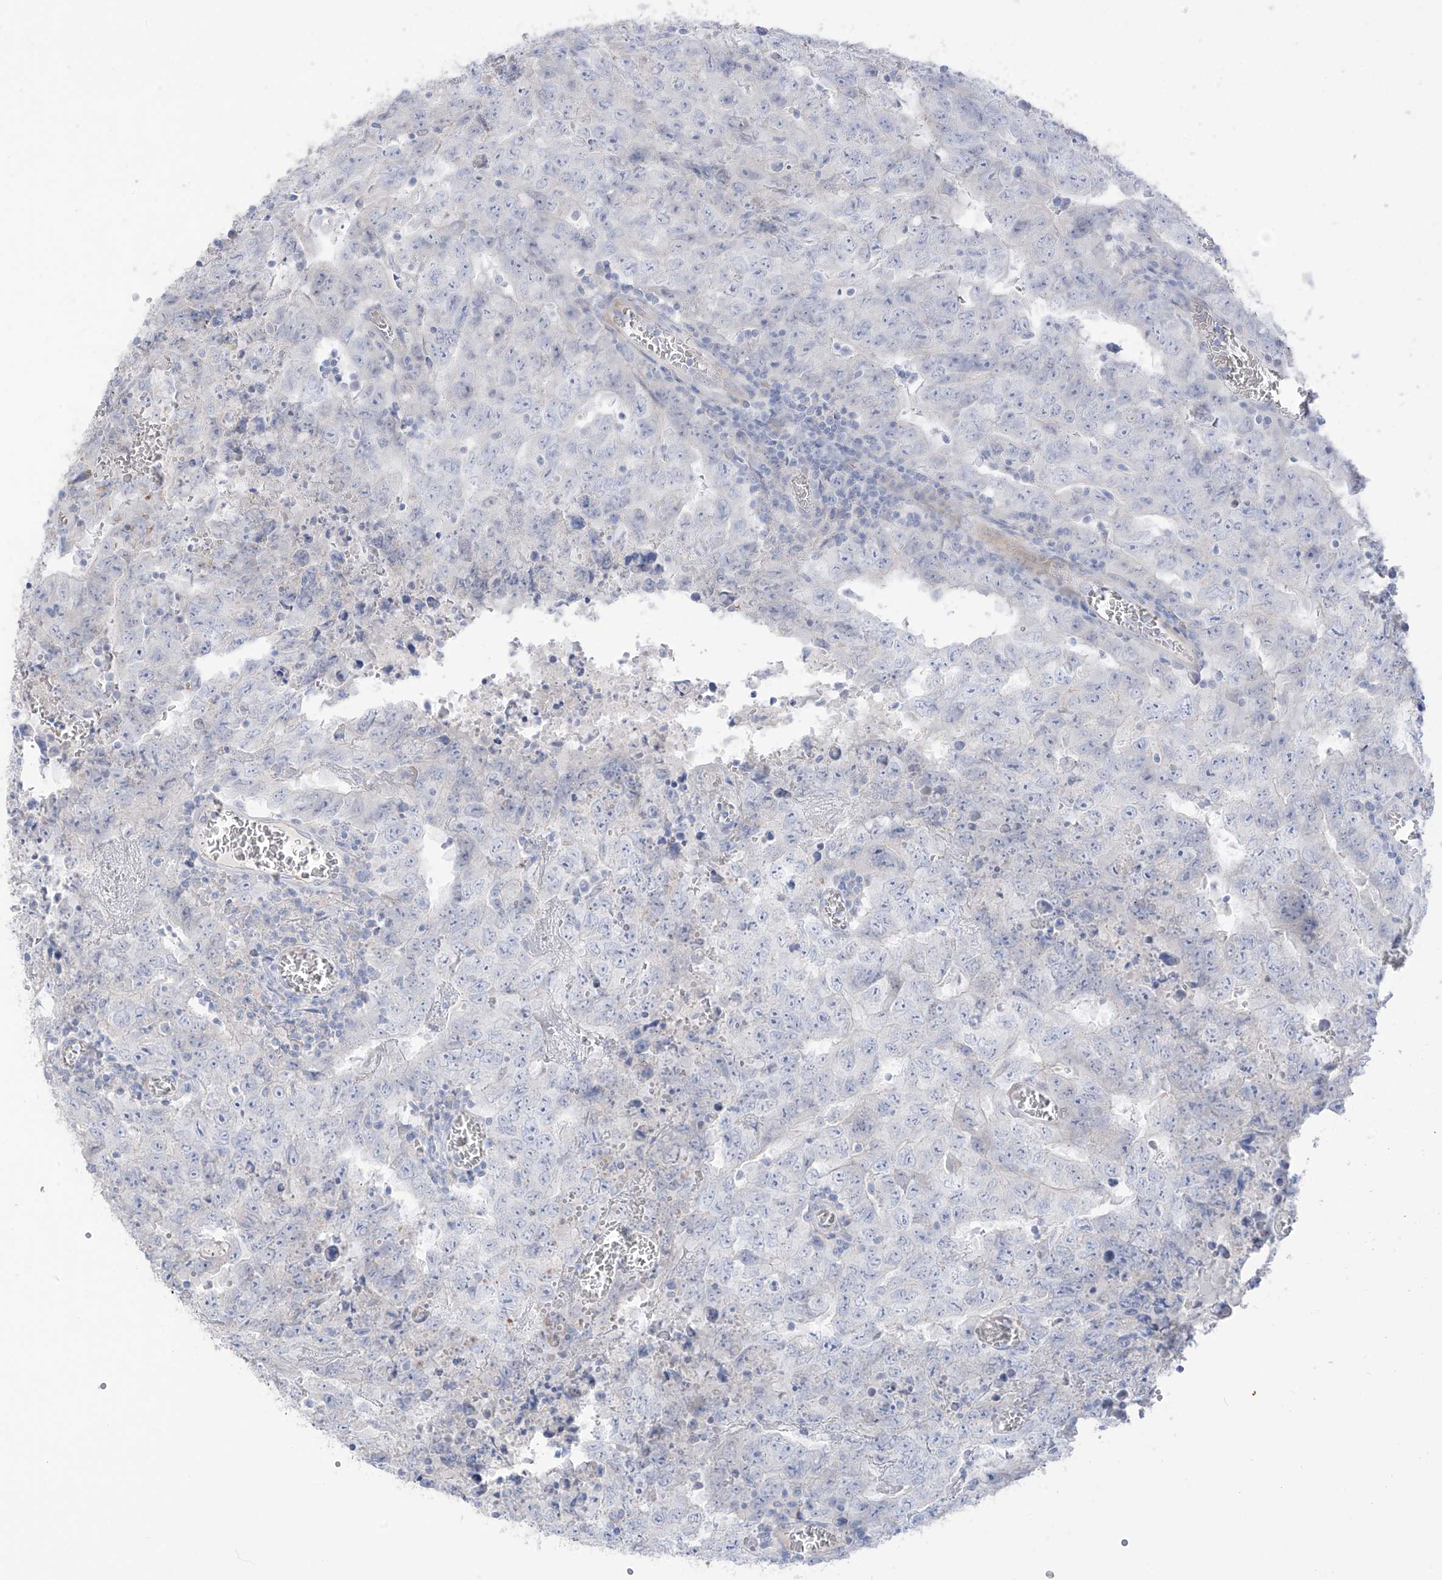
{"staining": {"intensity": "negative", "quantity": "none", "location": "none"}, "tissue": "testis cancer", "cell_type": "Tumor cells", "image_type": "cancer", "snomed": [{"axis": "morphology", "description": "Carcinoma, Embryonal, NOS"}, {"axis": "topography", "description": "Testis"}], "caption": "Micrograph shows no protein positivity in tumor cells of testis cancer tissue. (Stains: DAB immunohistochemistry (IHC) with hematoxylin counter stain, Microscopy: brightfield microscopy at high magnification).", "gene": "ASPRV1", "patient": {"sex": "male", "age": 26}}